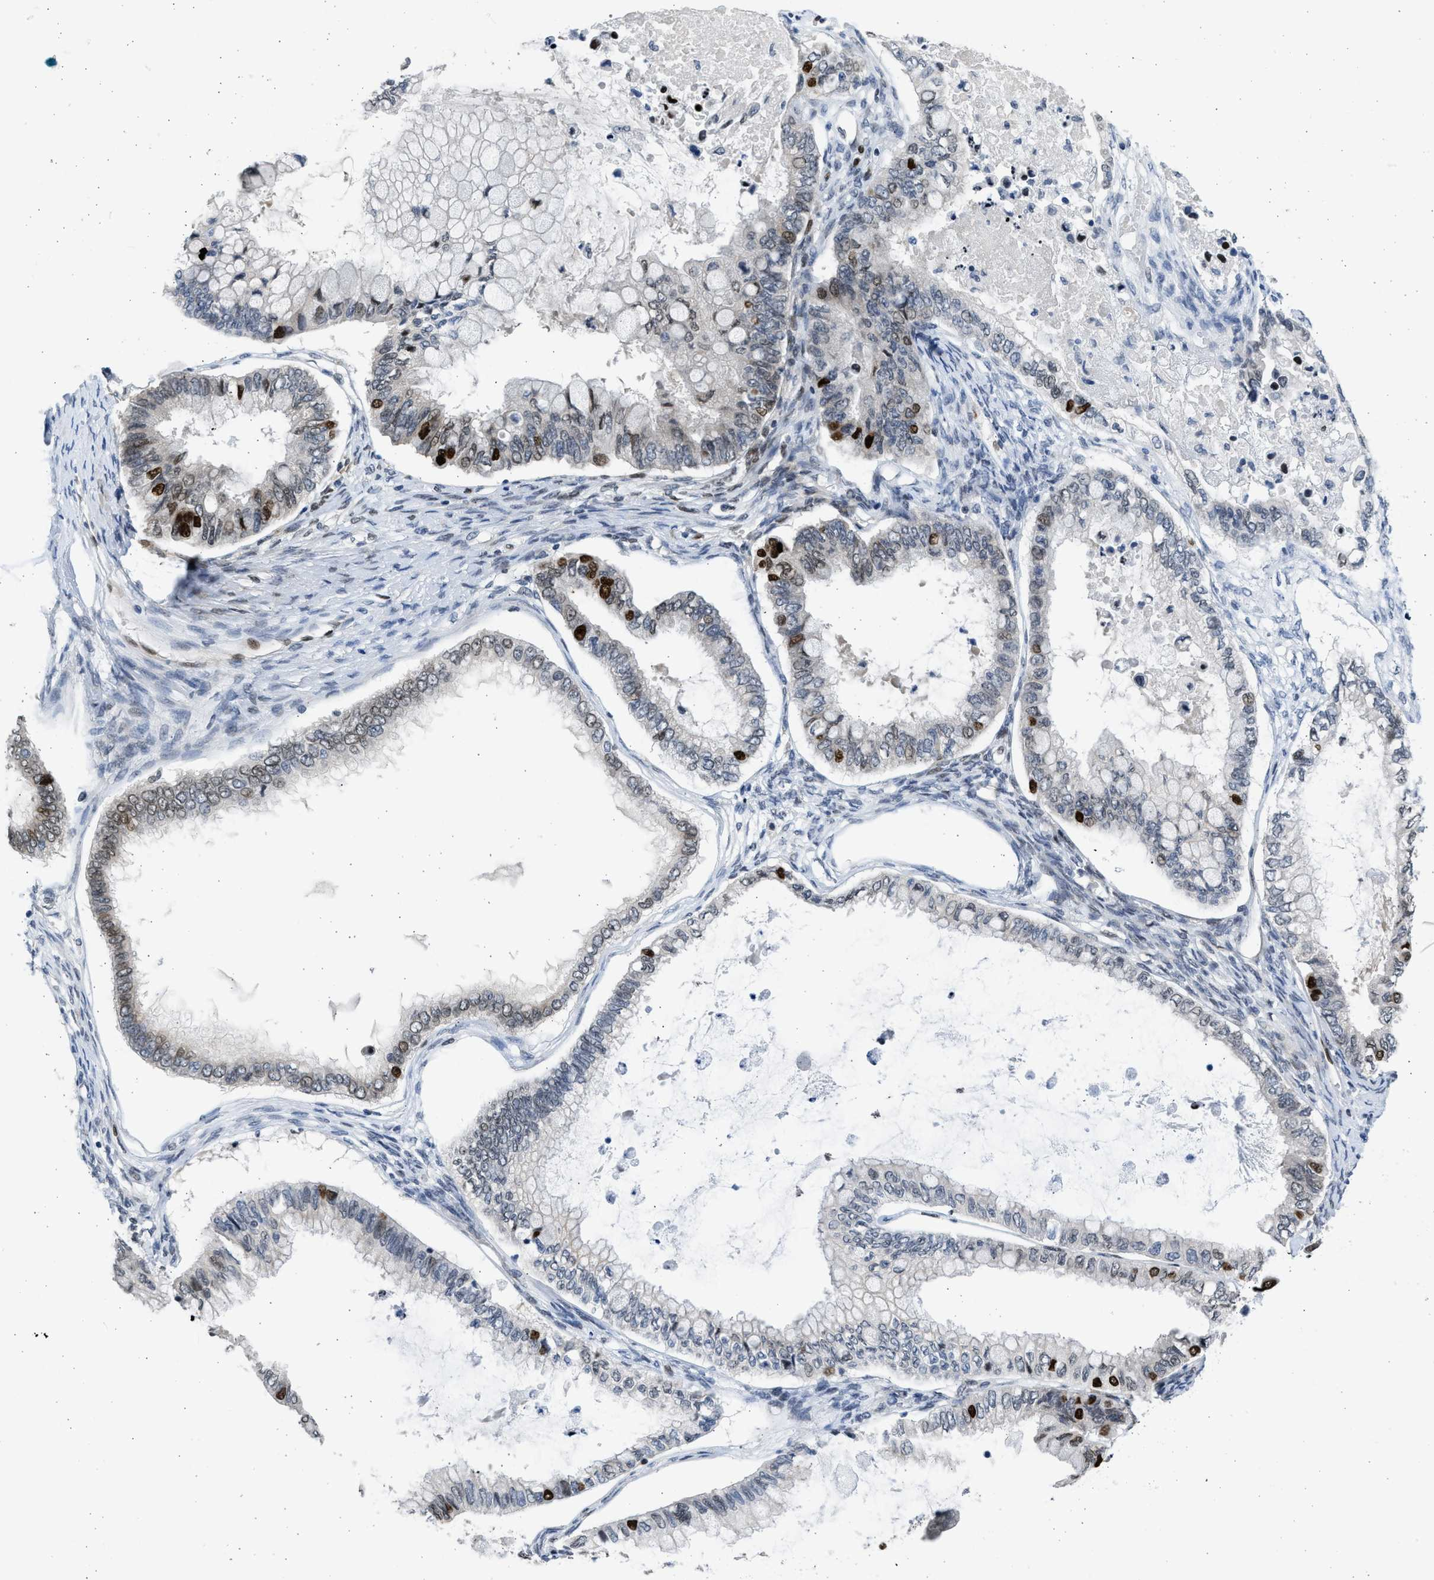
{"staining": {"intensity": "strong", "quantity": "<25%", "location": "nuclear"}, "tissue": "ovarian cancer", "cell_type": "Tumor cells", "image_type": "cancer", "snomed": [{"axis": "morphology", "description": "Cystadenocarcinoma, mucinous, NOS"}, {"axis": "topography", "description": "Ovary"}], "caption": "A histopathology image of ovarian cancer (mucinous cystadenocarcinoma) stained for a protein displays strong nuclear brown staining in tumor cells.", "gene": "HMGN3", "patient": {"sex": "female", "age": 80}}